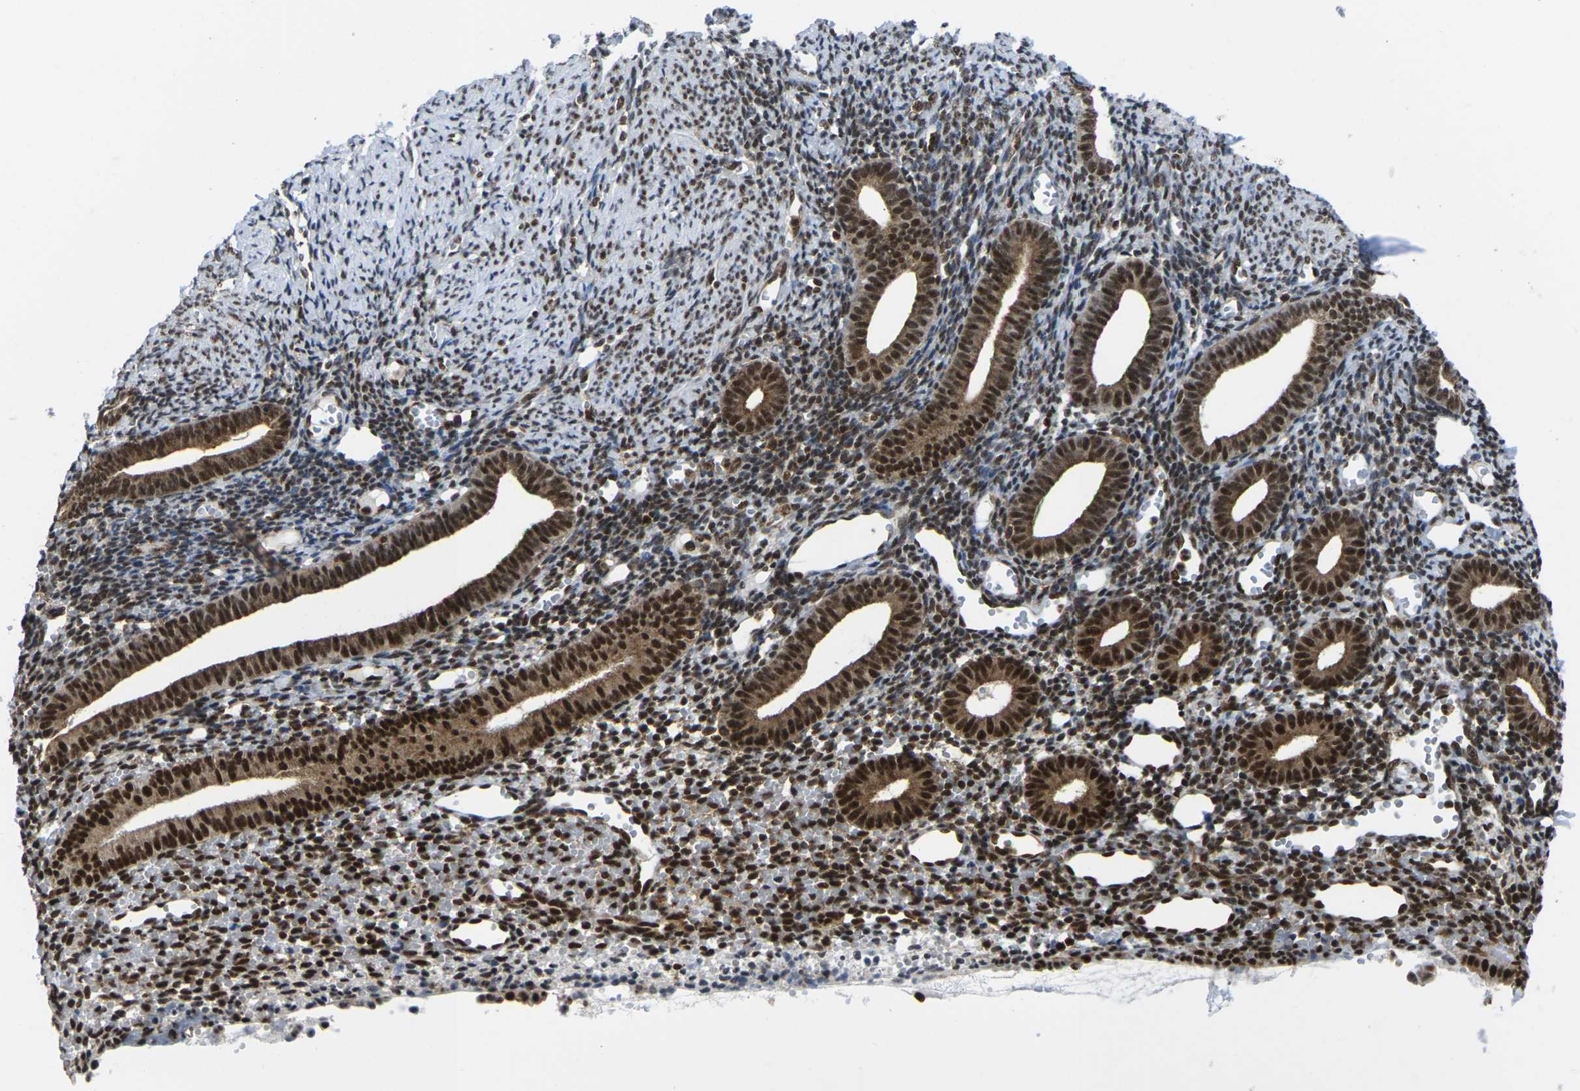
{"staining": {"intensity": "strong", "quantity": "25%-75%", "location": "nuclear"}, "tissue": "endometrium", "cell_type": "Cells in endometrial stroma", "image_type": "normal", "snomed": [{"axis": "morphology", "description": "Normal tissue, NOS"}, {"axis": "topography", "description": "Endometrium"}], "caption": "Immunohistochemical staining of normal human endometrium shows strong nuclear protein expression in approximately 25%-75% of cells in endometrial stroma. The staining was performed using DAB, with brown indicating positive protein expression. Nuclei are stained blue with hematoxylin.", "gene": "MAGOH", "patient": {"sex": "female", "age": 50}}